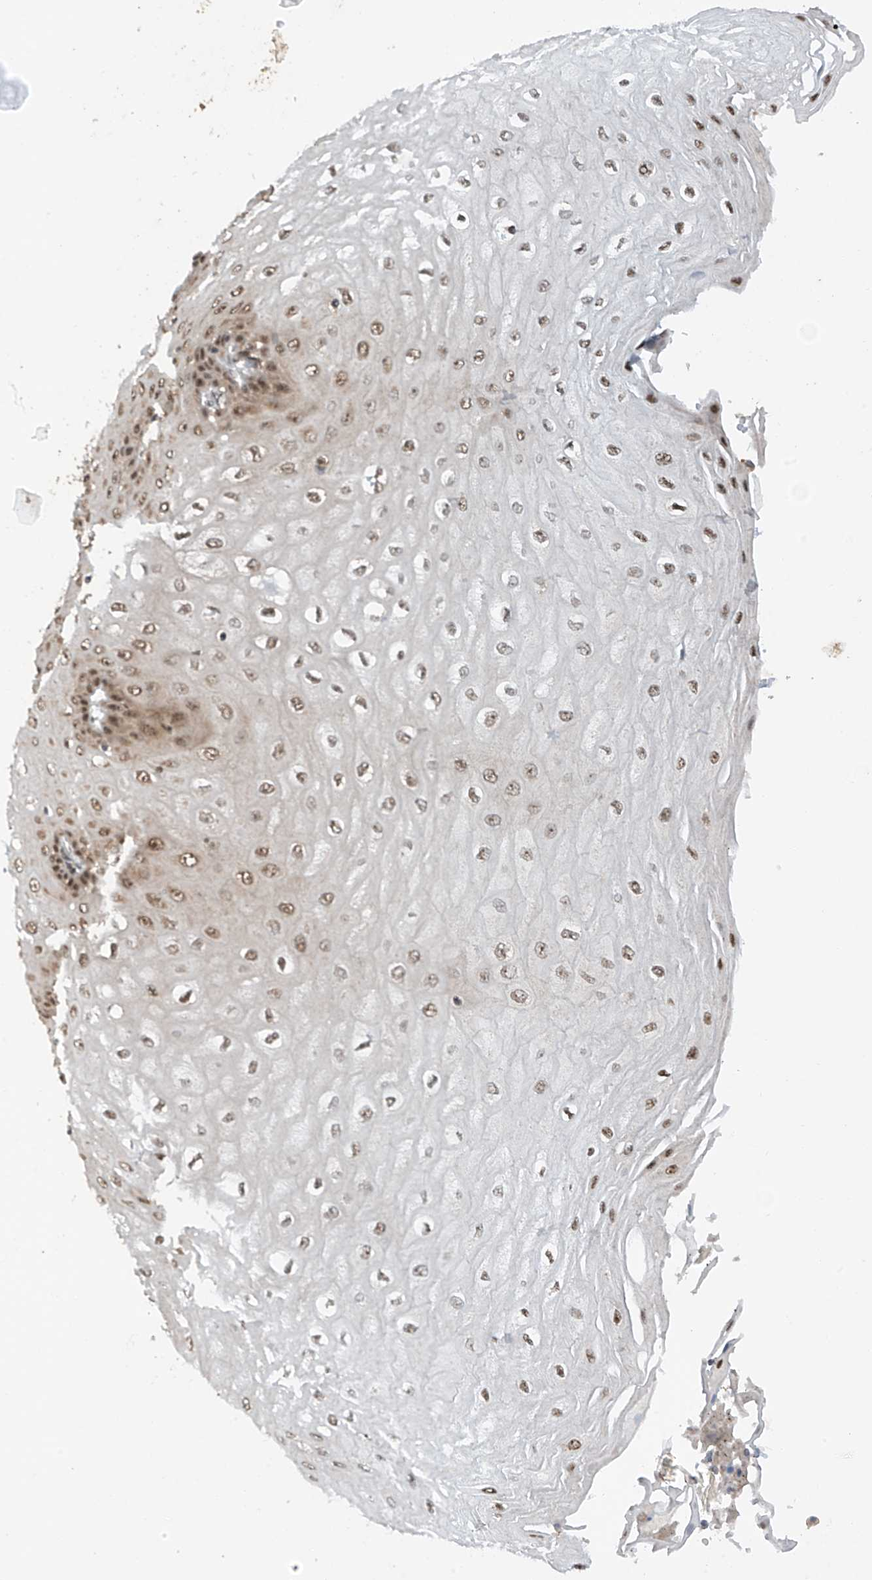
{"staining": {"intensity": "moderate", "quantity": ">75%", "location": "nuclear"}, "tissue": "esophagus", "cell_type": "Squamous epithelial cells", "image_type": "normal", "snomed": [{"axis": "morphology", "description": "Normal tissue, NOS"}, {"axis": "topography", "description": "Esophagus"}], "caption": "The immunohistochemical stain highlights moderate nuclear staining in squamous epithelial cells of unremarkable esophagus. Ihc stains the protein of interest in brown and the nuclei are stained blue.", "gene": "RPAIN", "patient": {"sex": "male", "age": 60}}